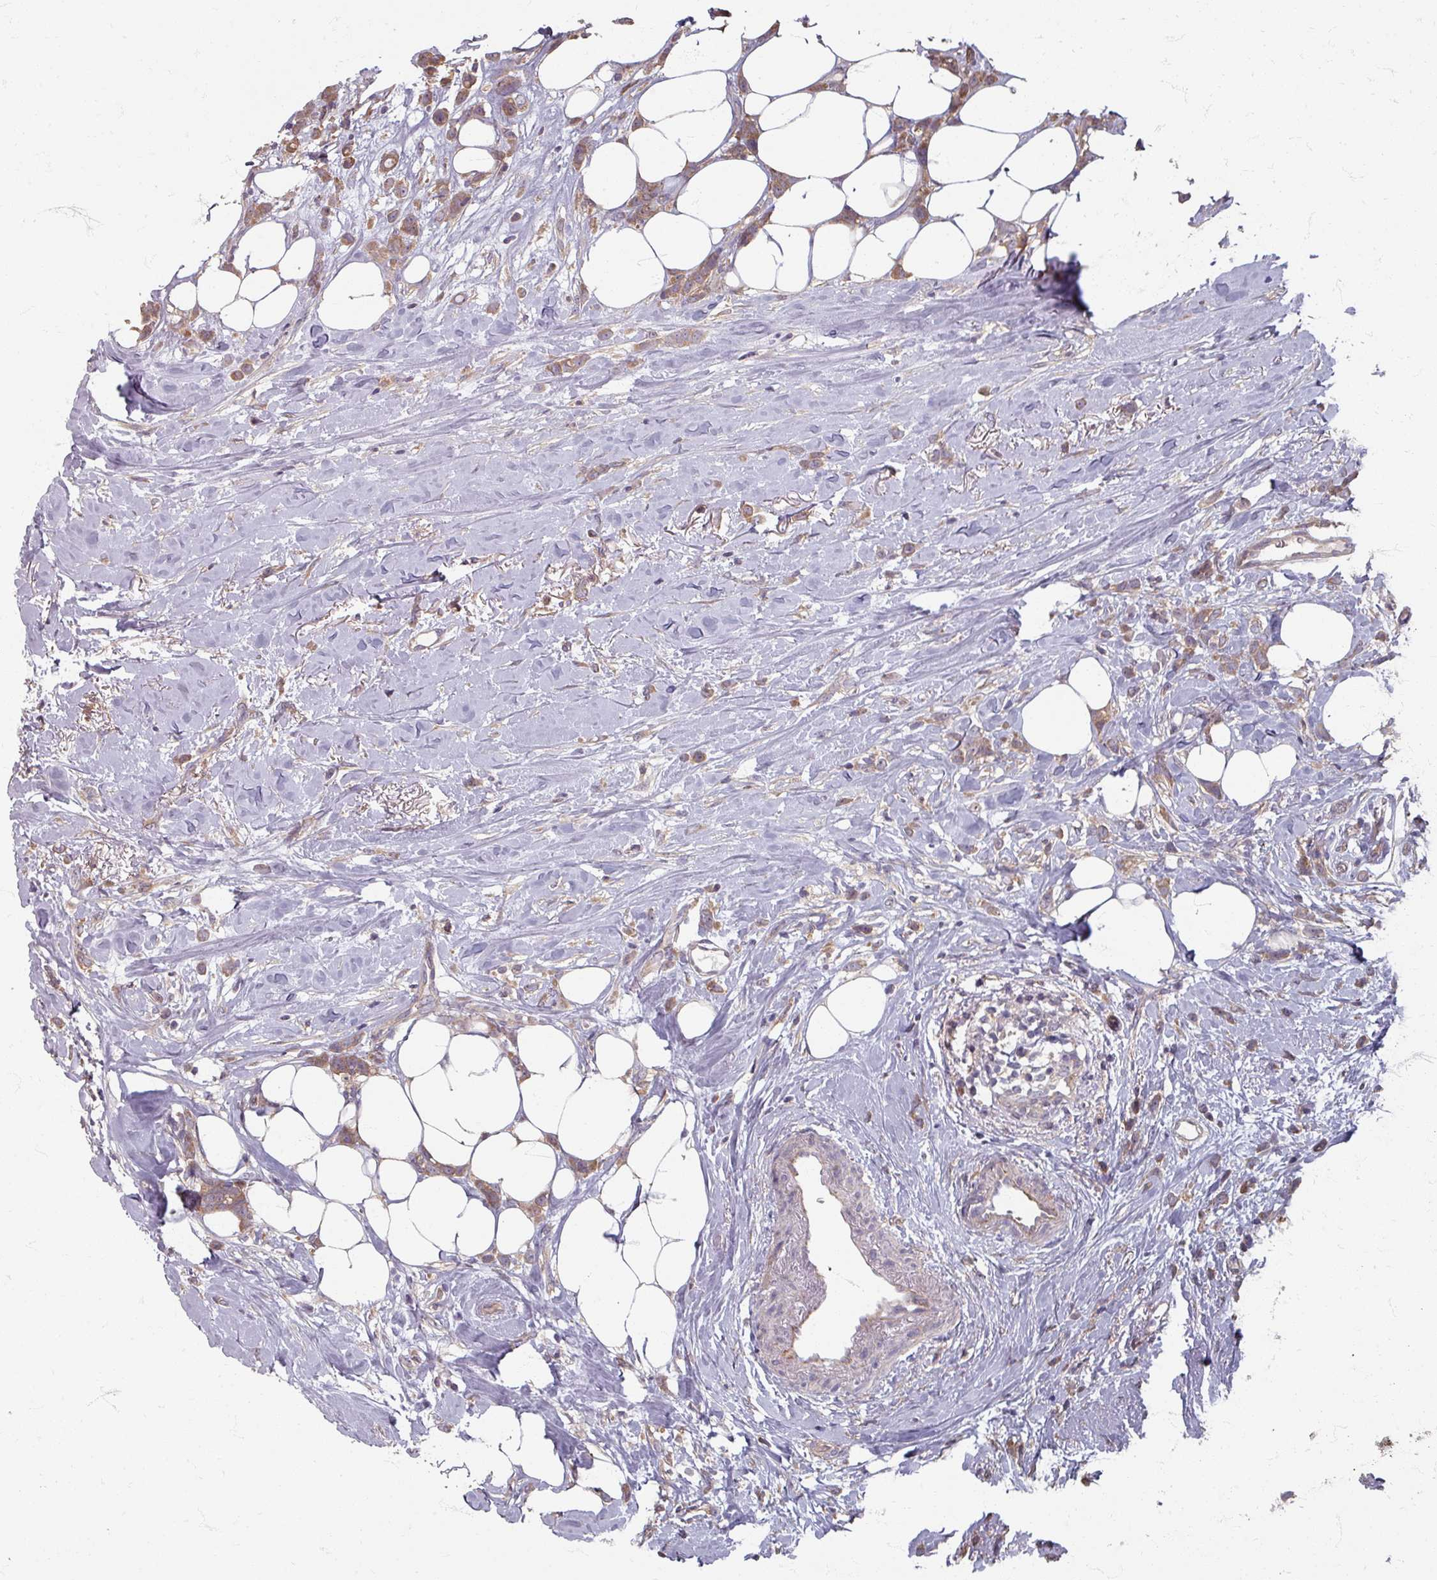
{"staining": {"intensity": "moderate", "quantity": ">75%", "location": "cytoplasmic/membranous"}, "tissue": "breast cancer", "cell_type": "Tumor cells", "image_type": "cancer", "snomed": [{"axis": "morphology", "description": "Duct carcinoma"}, {"axis": "topography", "description": "Breast"}], "caption": "Immunohistochemical staining of breast cancer shows medium levels of moderate cytoplasmic/membranous protein staining in about >75% of tumor cells. The protein of interest is shown in brown color, while the nuclei are stained blue.", "gene": "STAM", "patient": {"sex": "female", "age": 80}}